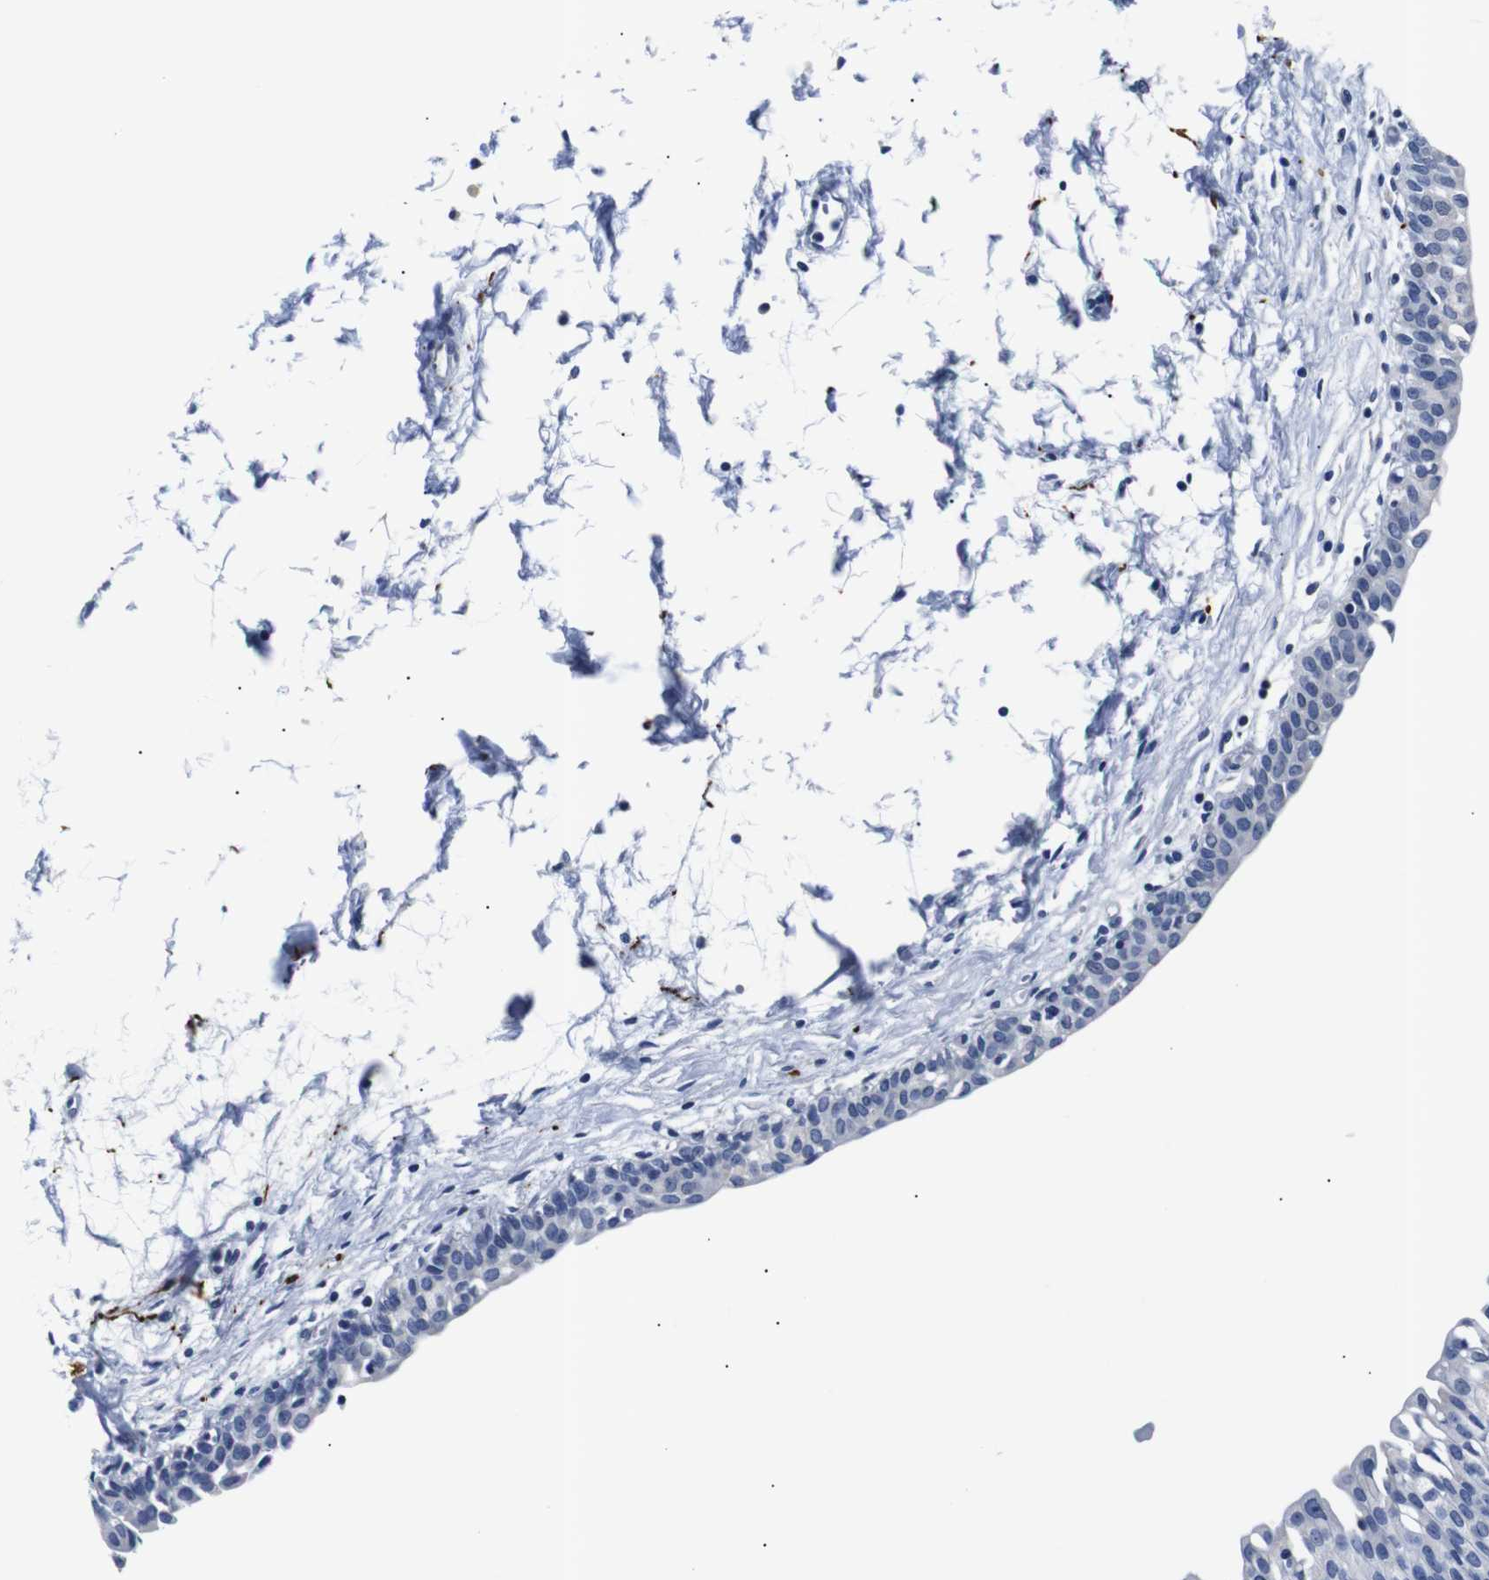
{"staining": {"intensity": "negative", "quantity": "none", "location": "none"}, "tissue": "urinary bladder", "cell_type": "Urothelial cells", "image_type": "normal", "snomed": [{"axis": "morphology", "description": "Normal tissue, NOS"}, {"axis": "topography", "description": "Urinary bladder"}], "caption": "DAB immunohistochemical staining of normal human urinary bladder exhibits no significant positivity in urothelial cells. The staining was performed using DAB (3,3'-diaminobenzidine) to visualize the protein expression in brown, while the nuclei were stained in blue with hematoxylin (Magnification: 20x).", "gene": "GAP43", "patient": {"sex": "male", "age": 55}}